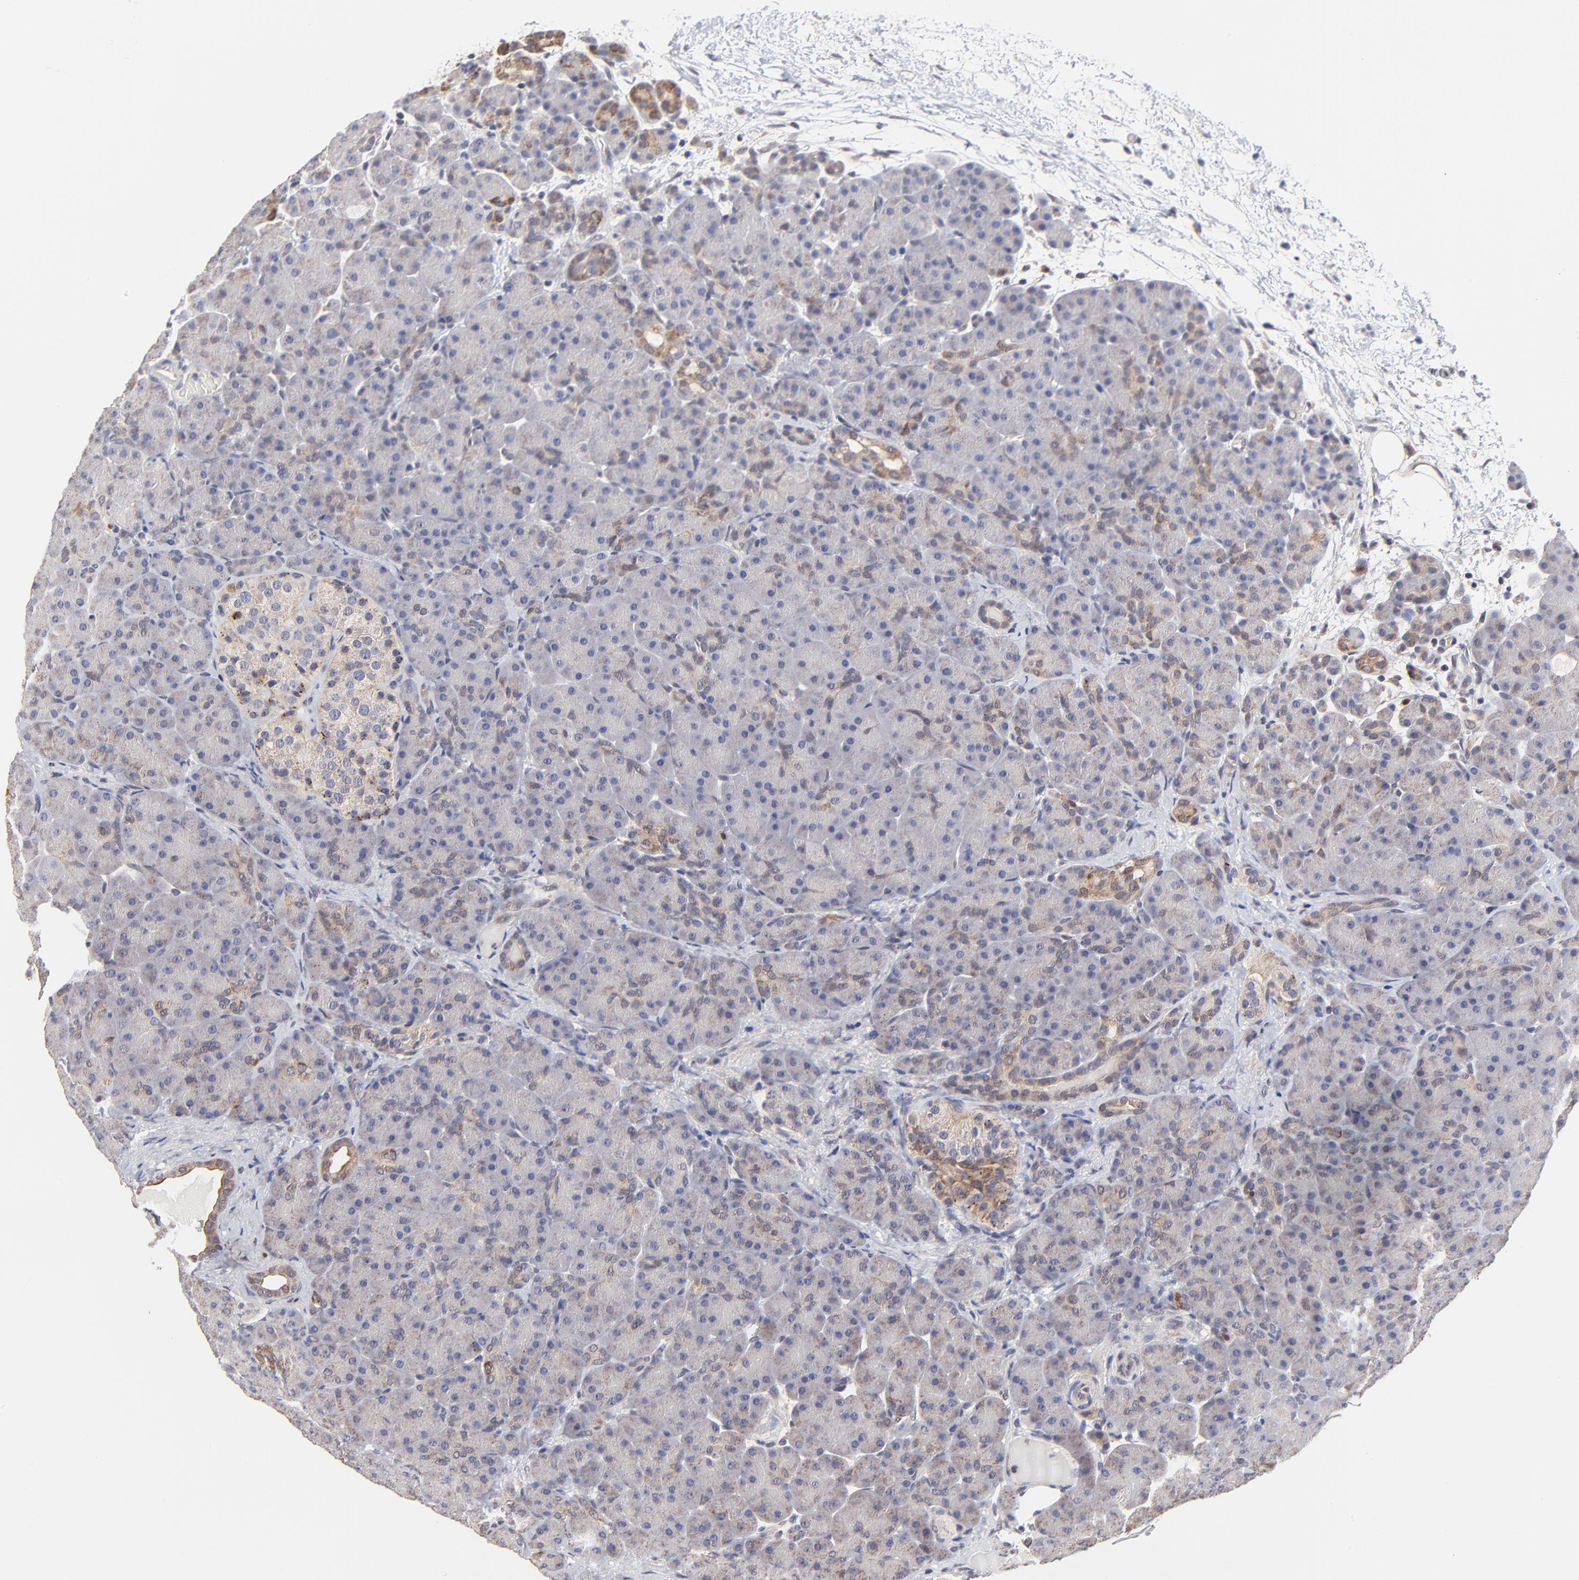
{"staining": {"intensity": "weak", "quantity": "25%-75%", "location": "cytoplasmic/membranous"}, "tissue": "pancreas", "cell_type": "Exocrine glandular cells", "image_type": "normal", "snomed": [{"axis": "morphology", "description": "Normal tissue, NOS"}, {"axis": "topography", "description": "Pancreas"}], "caption": "High-power microscopy captured an immunohistochemistry (IHC) photomicrograph of normal pancreas, revealing weak cytoplasmic/membranous expression in approximately 25%-75% of exocrine glandular cells.", "gene": "FBXL12", "patient": {"sex": "male", "age": 66}}